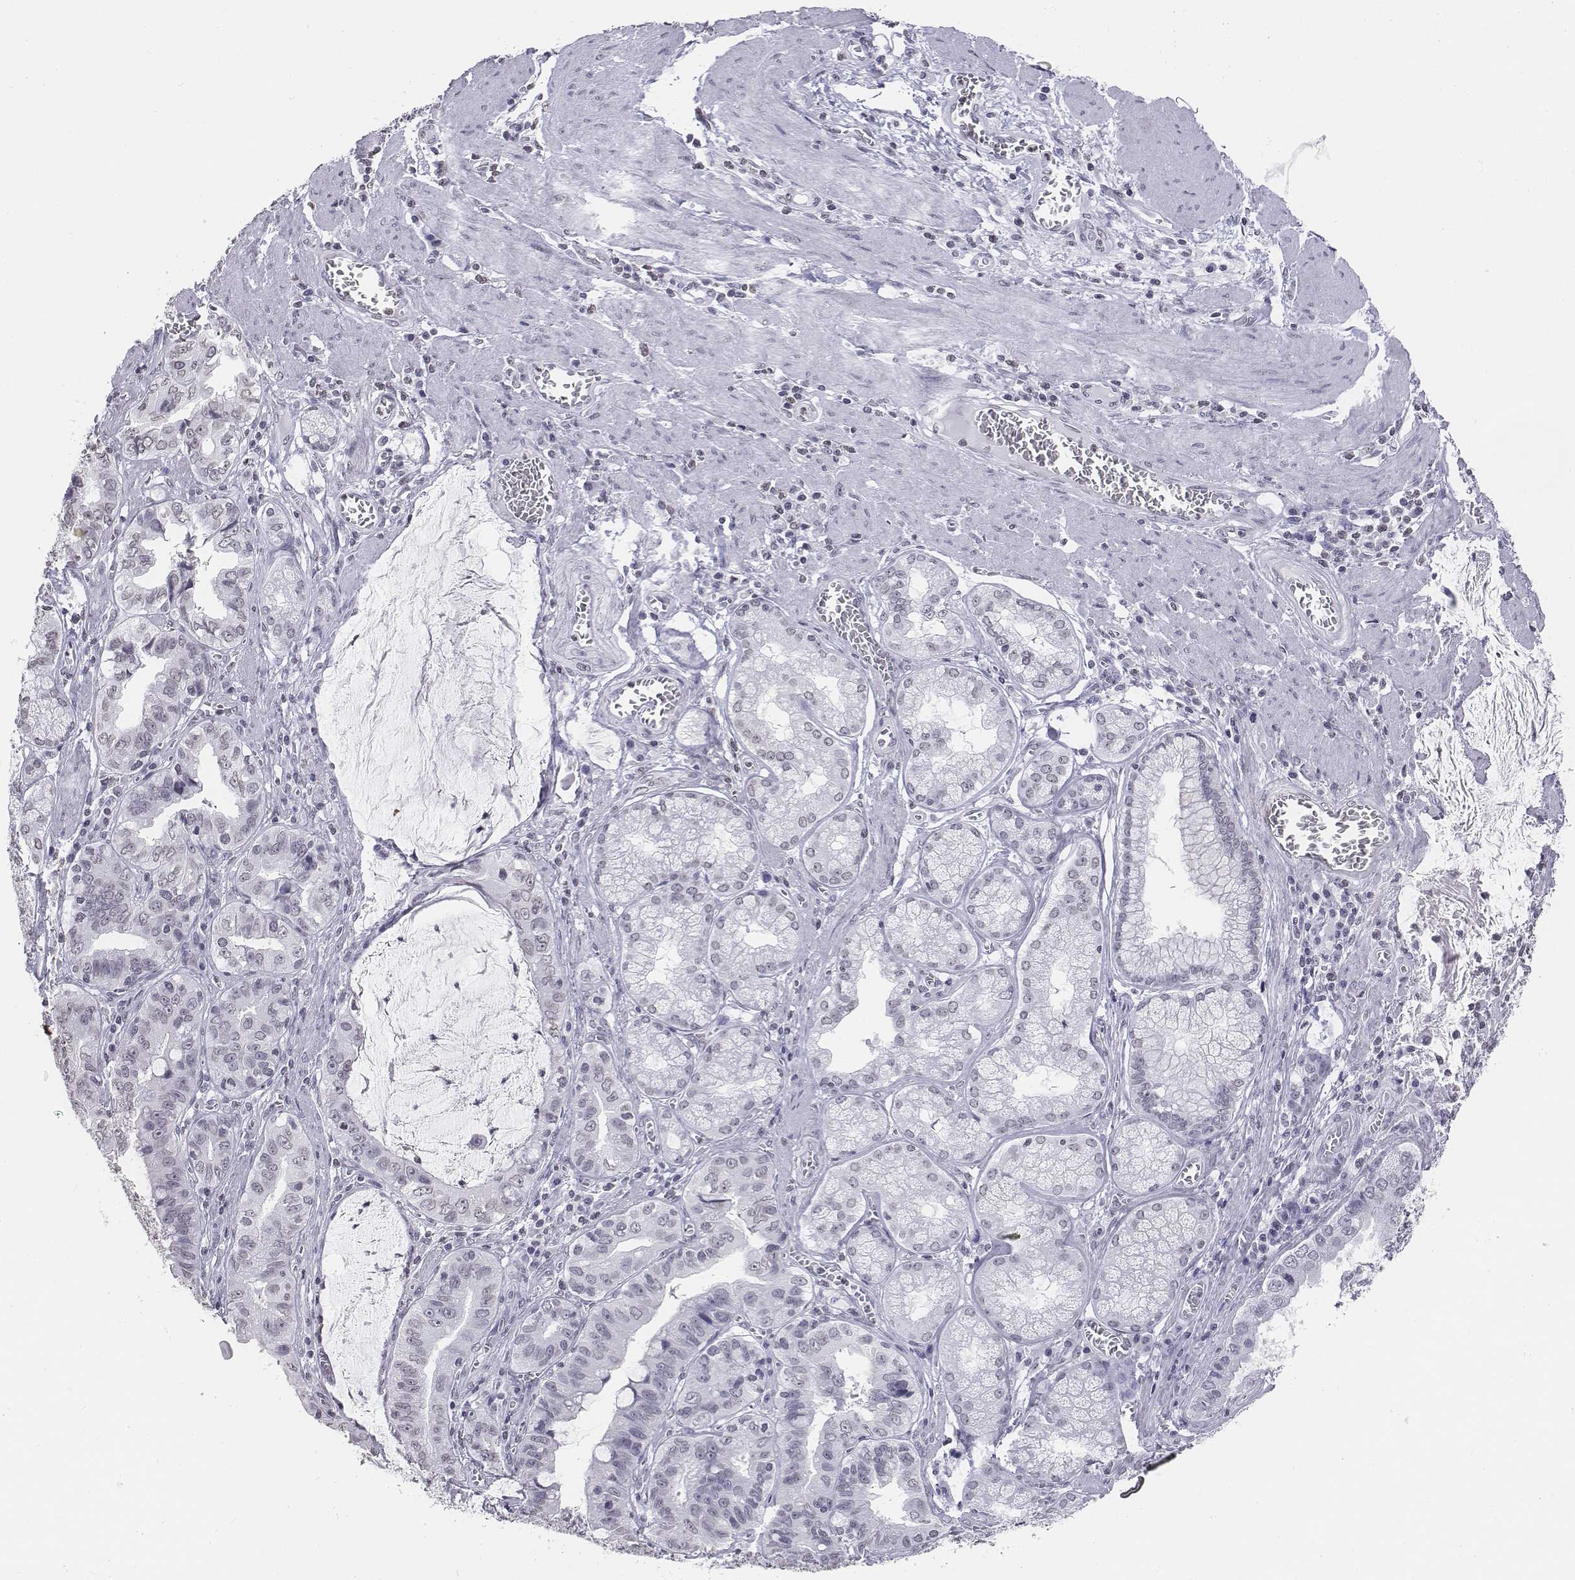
{"staining": {"intensity": "negative", "quantity": "none", "location": "none"}, "tissue": "stomach cancer", "cell_type": "Tumor cells", "image_type": "cancer", "snomed": [{"axis": "morphology", "description": "Adenocarcinoma, NOS"}, {"axis": "topography", "description": "Stomach, lower"}], "caption": "Tumor cells show no significant protein expression in stomach cancer.", "gene": "BARHL1", "patient": {"sex": "female", "age": 76}}